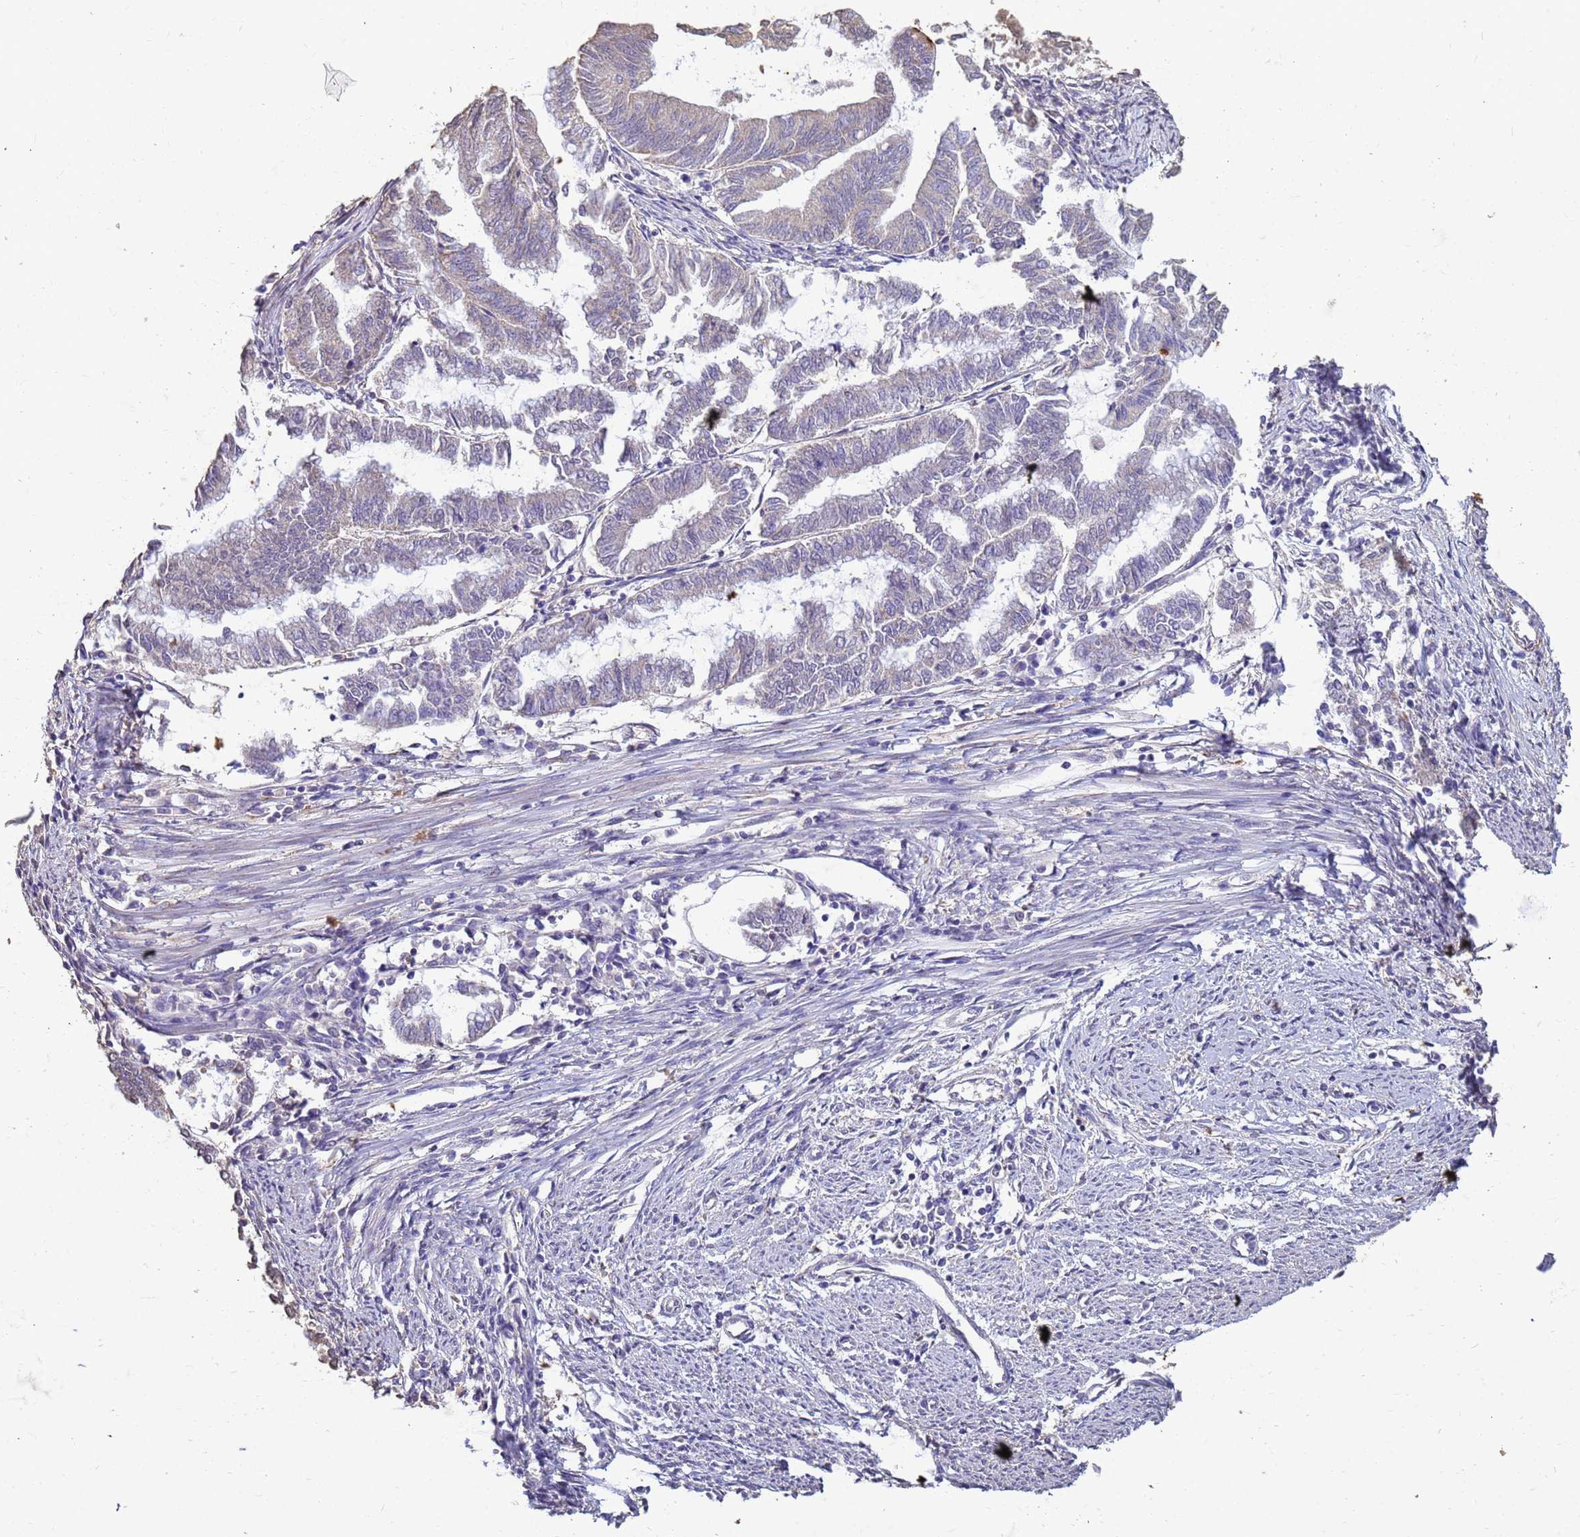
{"staining": {"intensity": "negative", "quantity": "none", "location": "none"}, "tissue": "endometrial cancer", "cell_type": "Tumor cells", "image_type": "cancer", "snomed": [{"axis": "morphology", "description": "Adenocarcinoma, NOS"}, {"axis": "topography", "description": "Endometrium"}], "caption": "There is no significant expression in tumor cells of endometrial cancer.", "gene": "SLC25A15", "patient": {"sex": "female", "age": 79}}